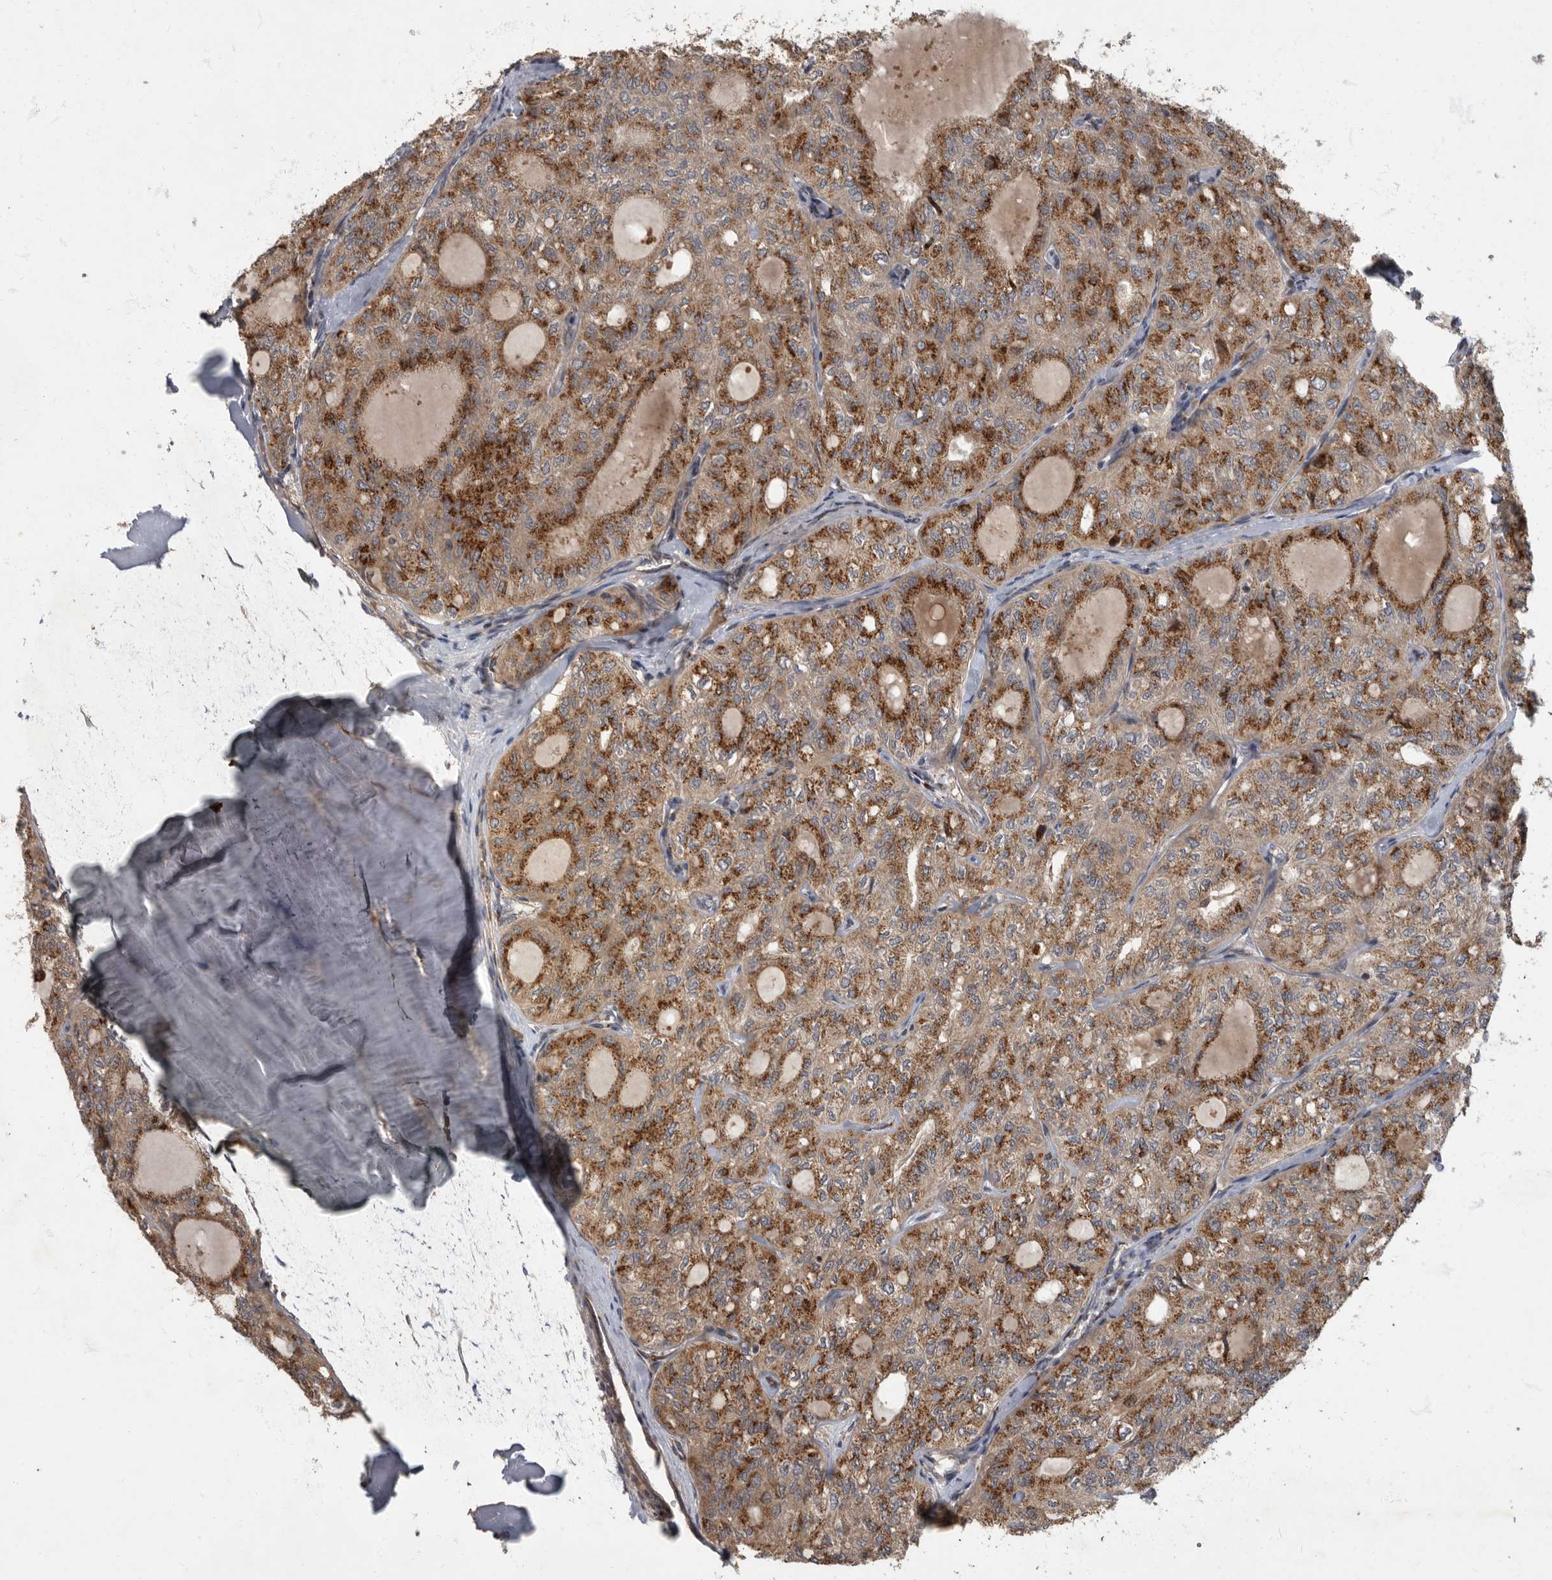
{"staining": {"intensity": "strong", "quantity": "25%-75%", "location": "cytoplasmic/membranous"}, "tissue": "thyroid cancer", "cell_type": "Tumor cells", "image_type": "cancer", "snomed": [{"axis": "morphology", "description": "Follicular adenoma carcinoma, NOS"}, {"axis": "topography", "description": "Thyroid gland"}], "caption": "Protein expression analysis of human thyroid follicular adenoma carcinoma reveals strong cytoplasmic/membranous positivity in approximately 25%-75% of tumor cells. The staining is performed using DAB brown chromogen to label protein expression. The nuclei are counter-stained blue using hematoxylin.", "gene": "IQCK", "patient": {"sex": "male", "age": 75}}